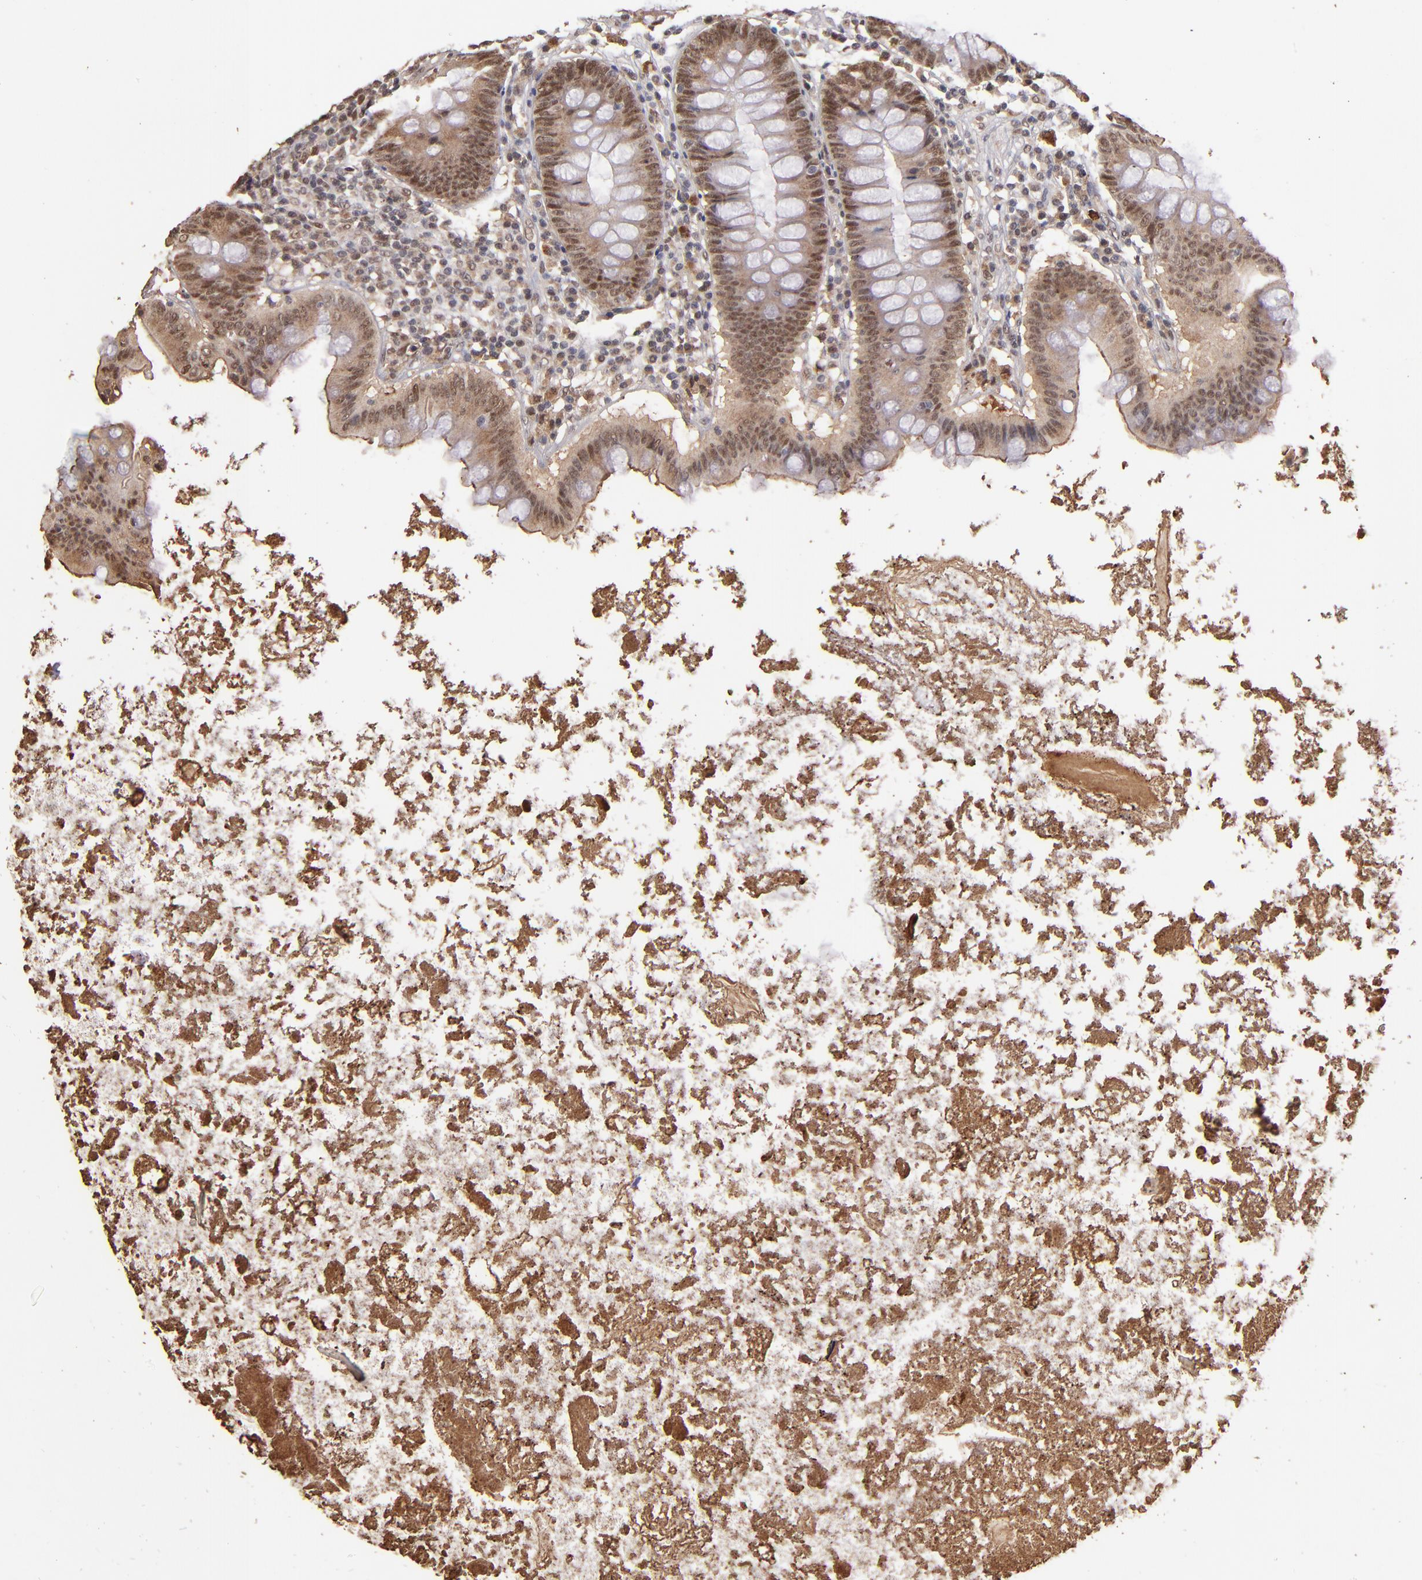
{"staining": {"intensity": "moderate", "quantity": ">75%", "location": "cytoplasmic/membranous,nuclear"}, "tissue": "appendix", "cell_type": "Glandular cells", "image_type": "normal", "snomed": [{"axis": "morphology", "description": "Normal tissue, NOS"}, {"axis": "topography", "description": "Appendix"}], "caption": "A brown stain shows moderate cytoplasmic/membranous,nuclear expression of a protein in glandular cells of benign appendix. The staining was performed using DAB (3,3'-diaminobenzidine), with brown indicating positive protein expression. Nuclei are stained blue with hematoxylin.", "gene": "EAPP", "patient": {"sex": "female", "age": 82}}